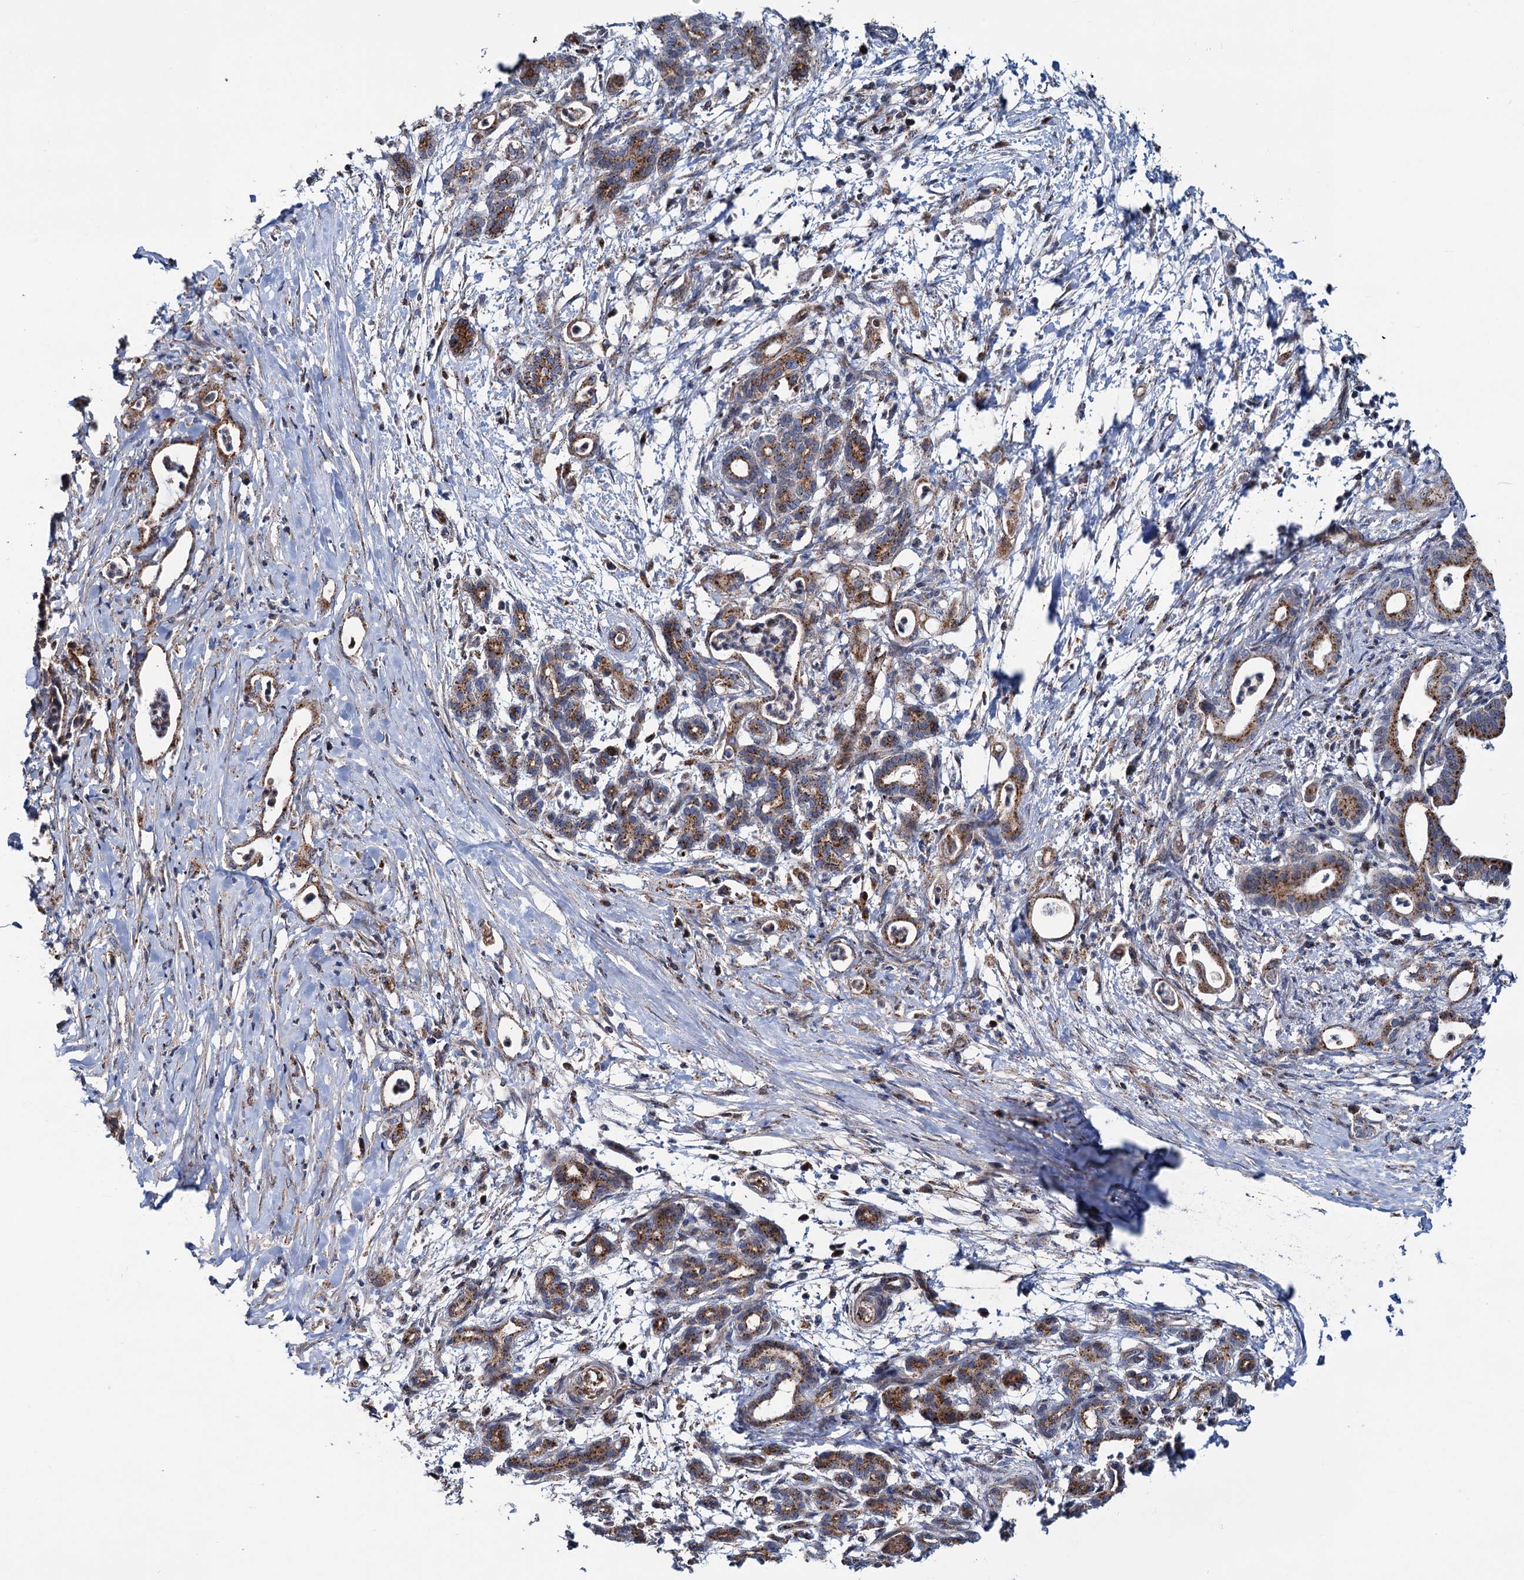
{"staining": {"intensity": "moderate", "quantity": ">75%", "location": "cytoplasmic/membranous"}, "tissue": "pancreatic cancer", "cell_type": "Tumor cells", "image_type": "cancer", "snomed": [{"axis": "morphology", "description": "Adenocarcinoma, NOS"}, {"axis": "topography", "description": "Pancreas"}], "caption": "Immunohistochemical staining of adenocarcinoma (pancreatic) shows moderate cytoplasmic/membranous protein staining in approximately >75% of tumor cells. (DAB IHC with brightfield microscopy, high magnification).", "gene": "PSEN1", "patient": {"sex": "female", "age": 55}}